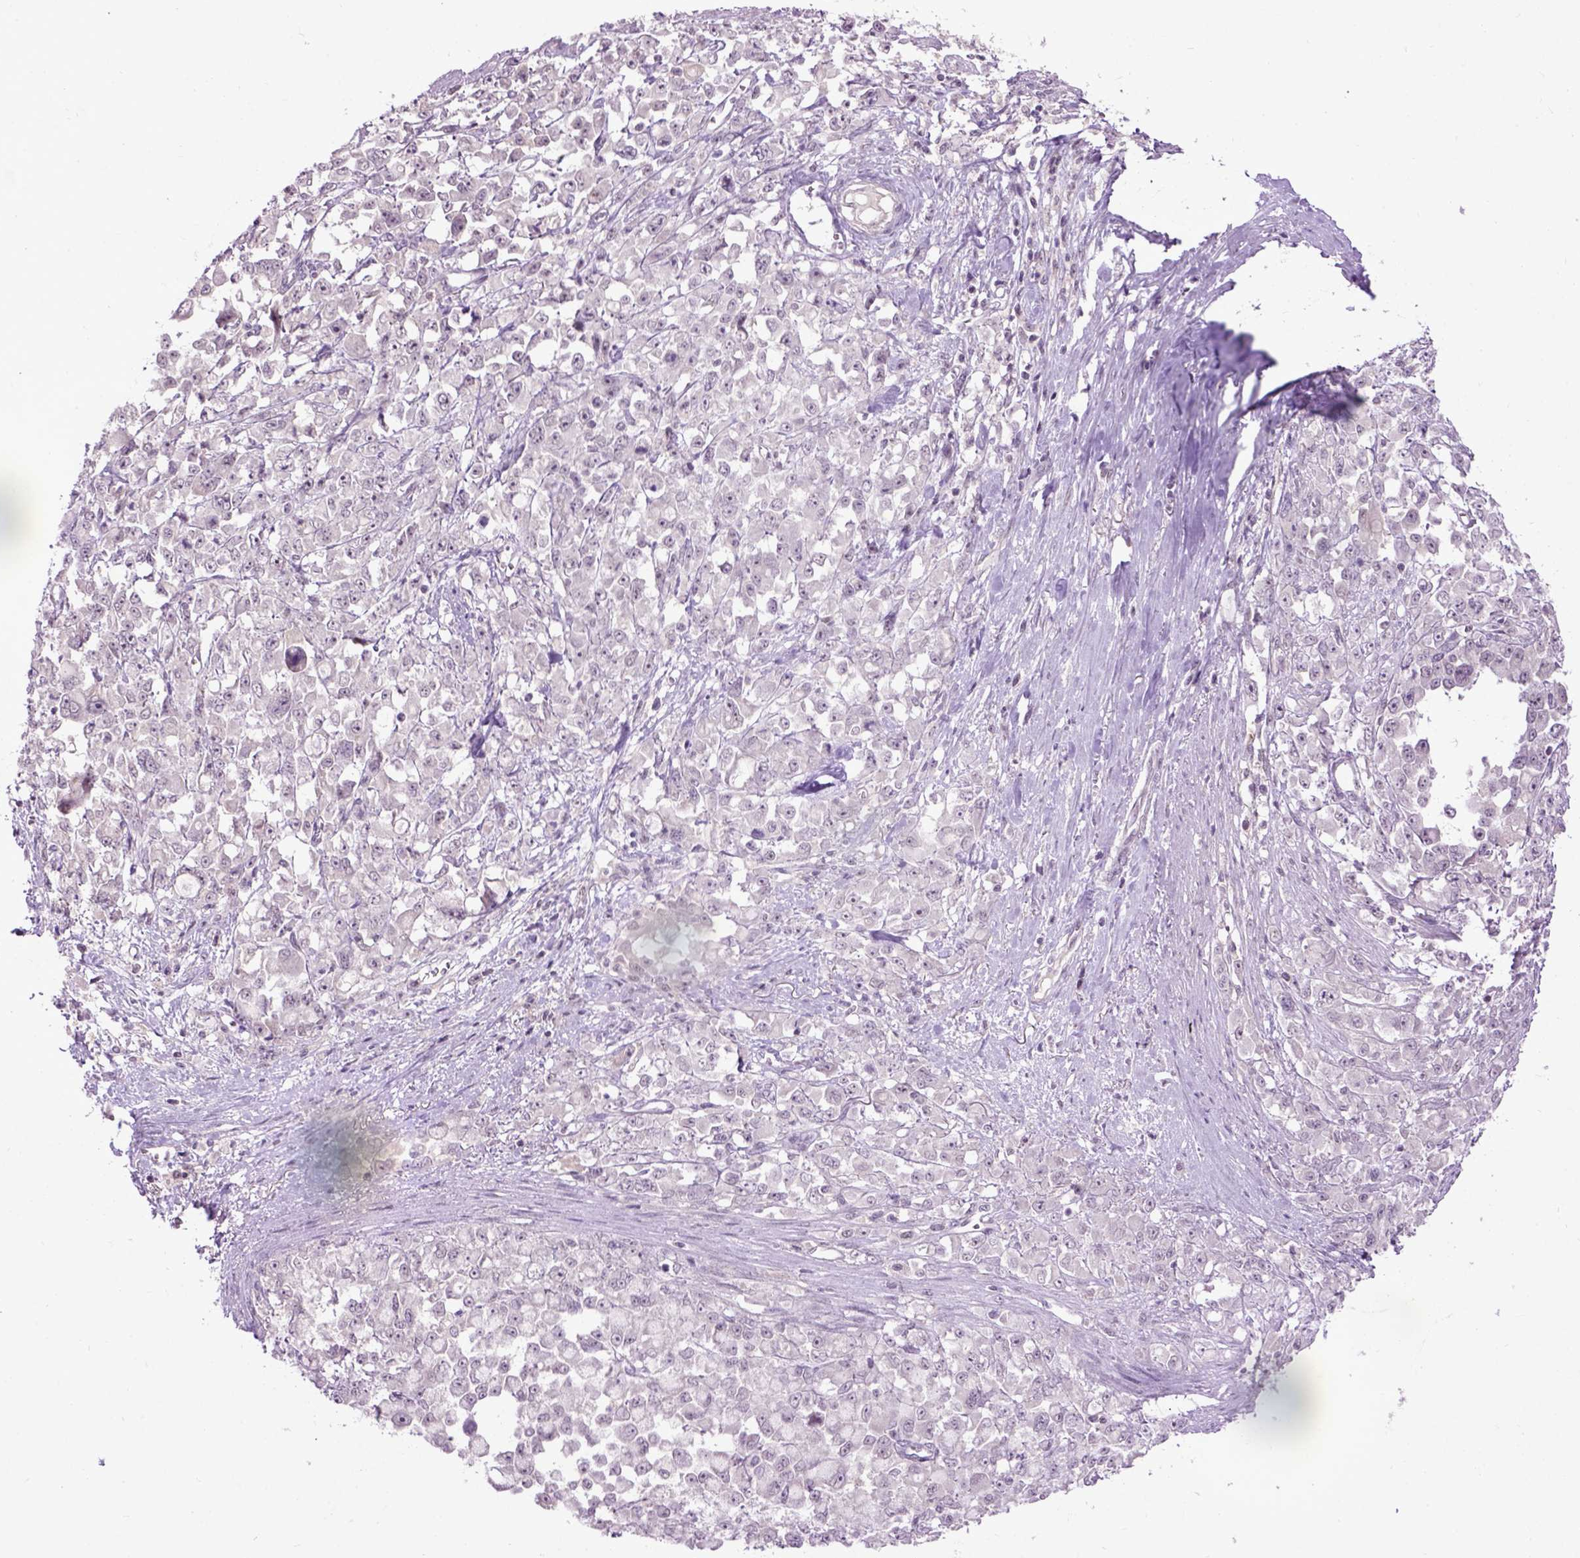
{"staining": {"intensity": "negative", "quantity": "none", "location": "none"}, "tissue": "stomach cancer", "cell_type": "Tumor cells", "image_type": "cancer", "snomed": [{"axis": "morphology", "description": "Adenocarcinoma, NOS"}, {"axis": "topography", "description": "Stomach"}], "caption": "This is an IHC micrograph of stomach cancer. There is no staining in tumor cells.", "gene": "EMILIN3", "patient": {"sex": "female", "age": 76}}